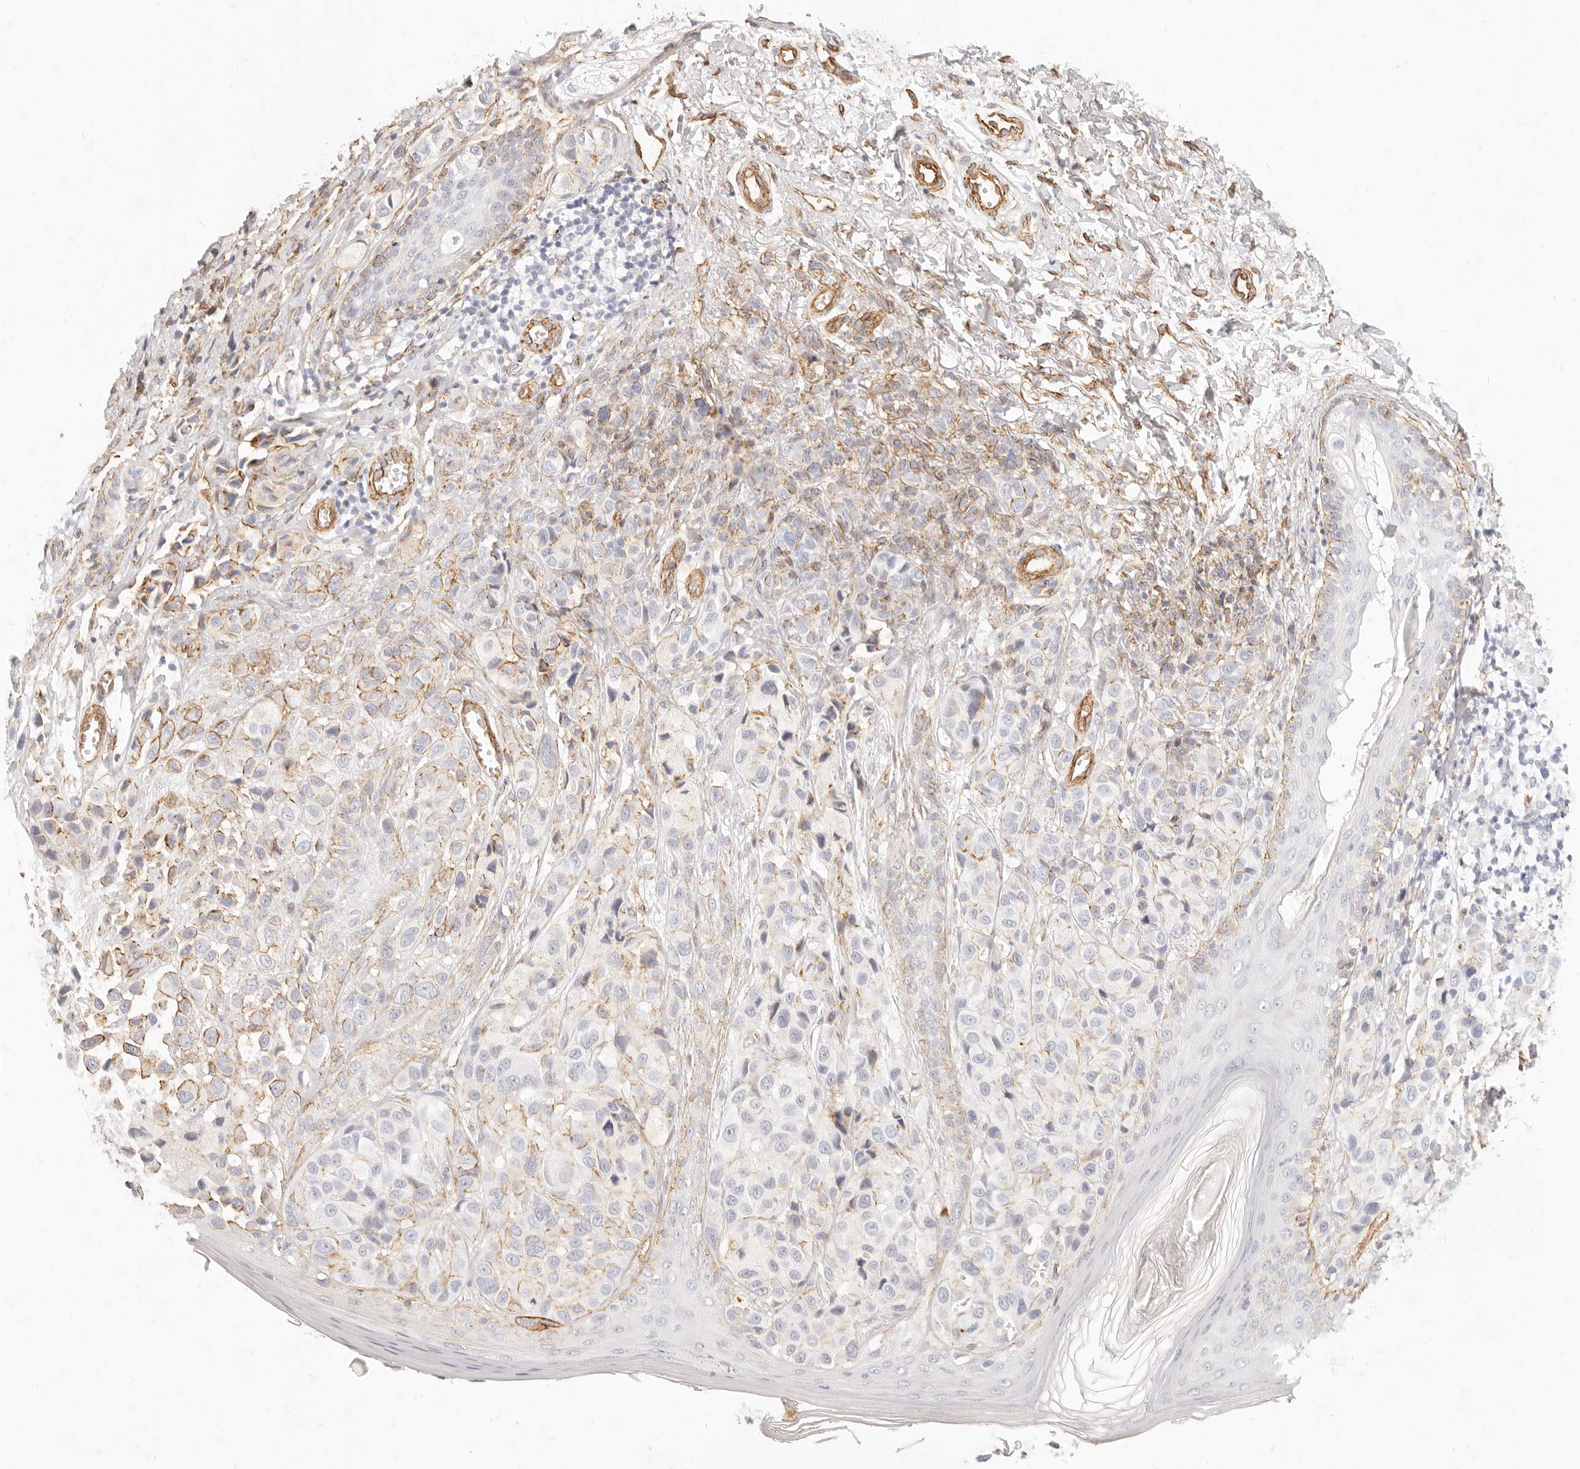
{"staining": {"intensity": "moderate", "quantity": "<25%", "location": "cytoplasmic/membranous"}, "tissue": "melanoma", "cell_type": "Tumor cells", "image_type": "cancer", "snomed": [{"axis": "morphology", "description": "Malignant melanoma, NOS"}, {"axis": "topography", "description": "Skin"}], "caption": "Immunohistochemistry (IHC) of malignant melanoma demonstrates low levels of moderate cytoplasmic/membranous expression in approximately <25% of tumor cells.", "gene": "NUS1", "patient": {"sex": "female", "age": 58}}